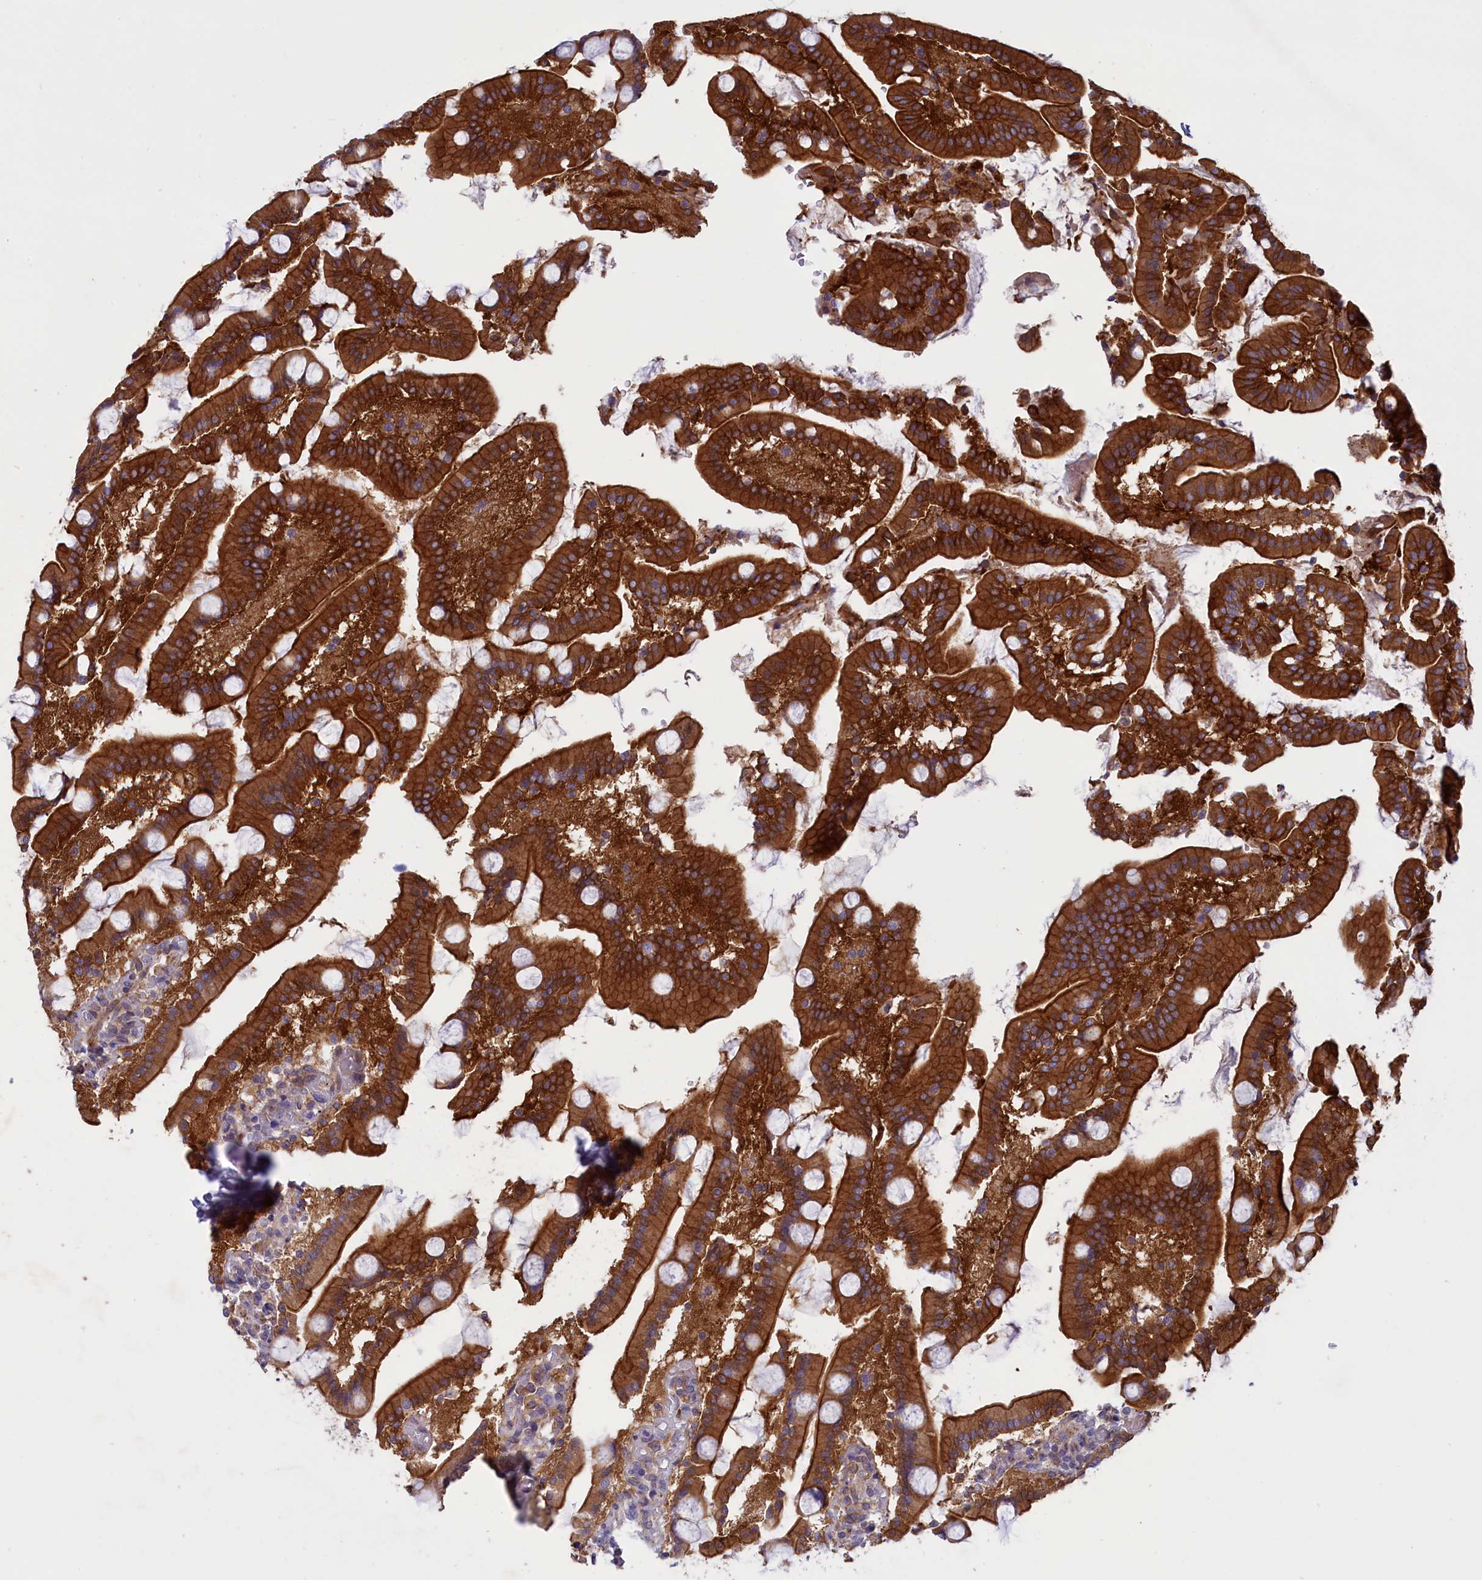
{"staining": {"intensity": "strong", "quantity": "25%-75%", "location": "cytoplasmic/membranous"}, "tissue": "duodenum", "cell_type": "Glandular cells", "image_type": "normal", "snomed": [{"axis": "morphology", "description": "Normal tissue, NOS"}, {"axis": "topography", "description": "Duodenum"}], "caption": "IHC of benign duodenum displays high levels of strong cytoplasmic/membranous expression in approximately 25%-75% of glandular cells.", "gene": "CORO2A", "patient": {"sex": "male", "age": 55}}